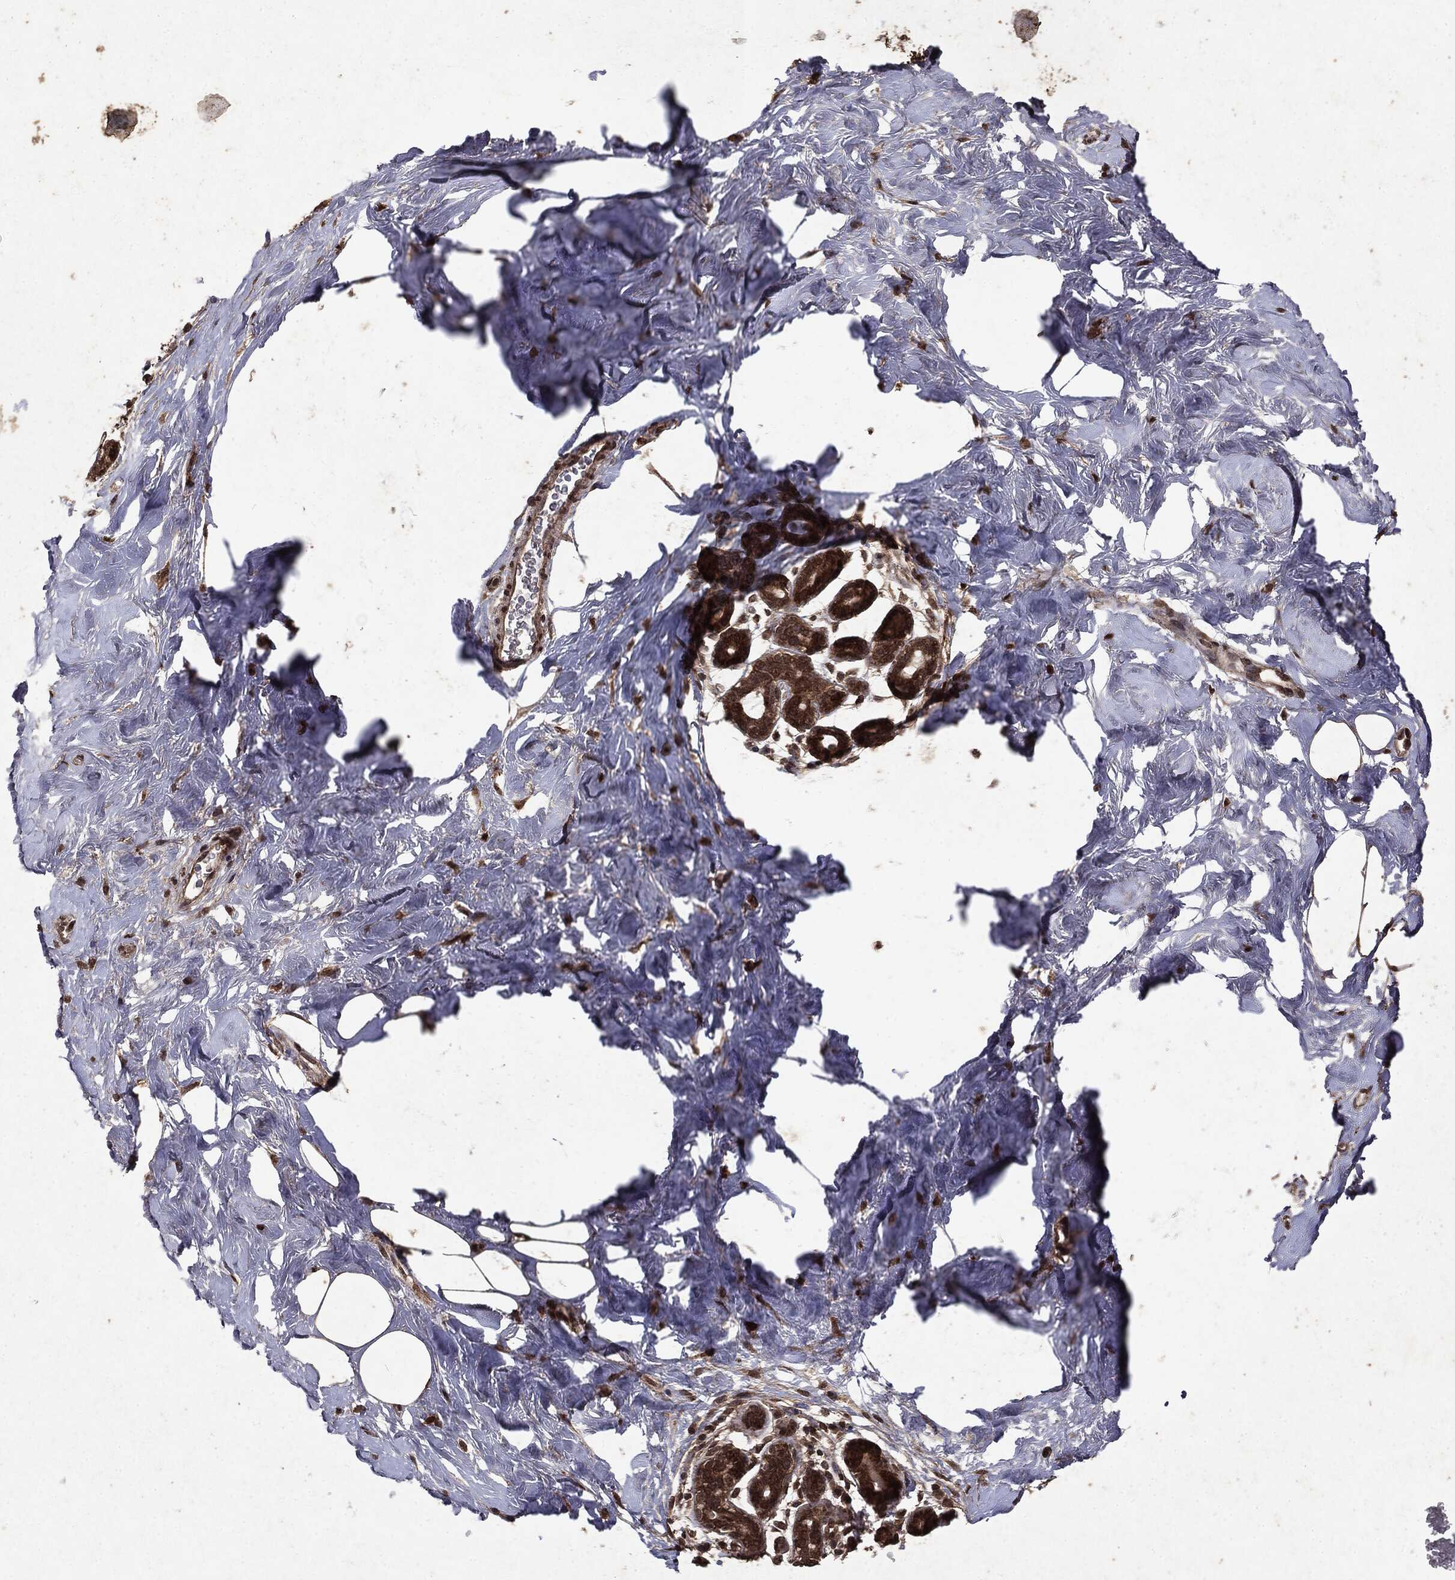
{"staining": {"intensity": "moderate", "quantity": ">75%", "location": "cytoplasmic/membranous"}, "tissue": "breast", "cell_type": "Glandular cells", "image_type": "normal", "snomed": [{"axis": "morphology", "description": "Normal tissue, NOS"}, {"axis": "topography", "description": "Breast"}], "caption": "A brown stain labels moderate cytoplasmic/membranous expression of a protein in glandular cells of unremarkable human breast.", "gene": "PEBP1", "patient": {"sex": "female", "age": 43}}